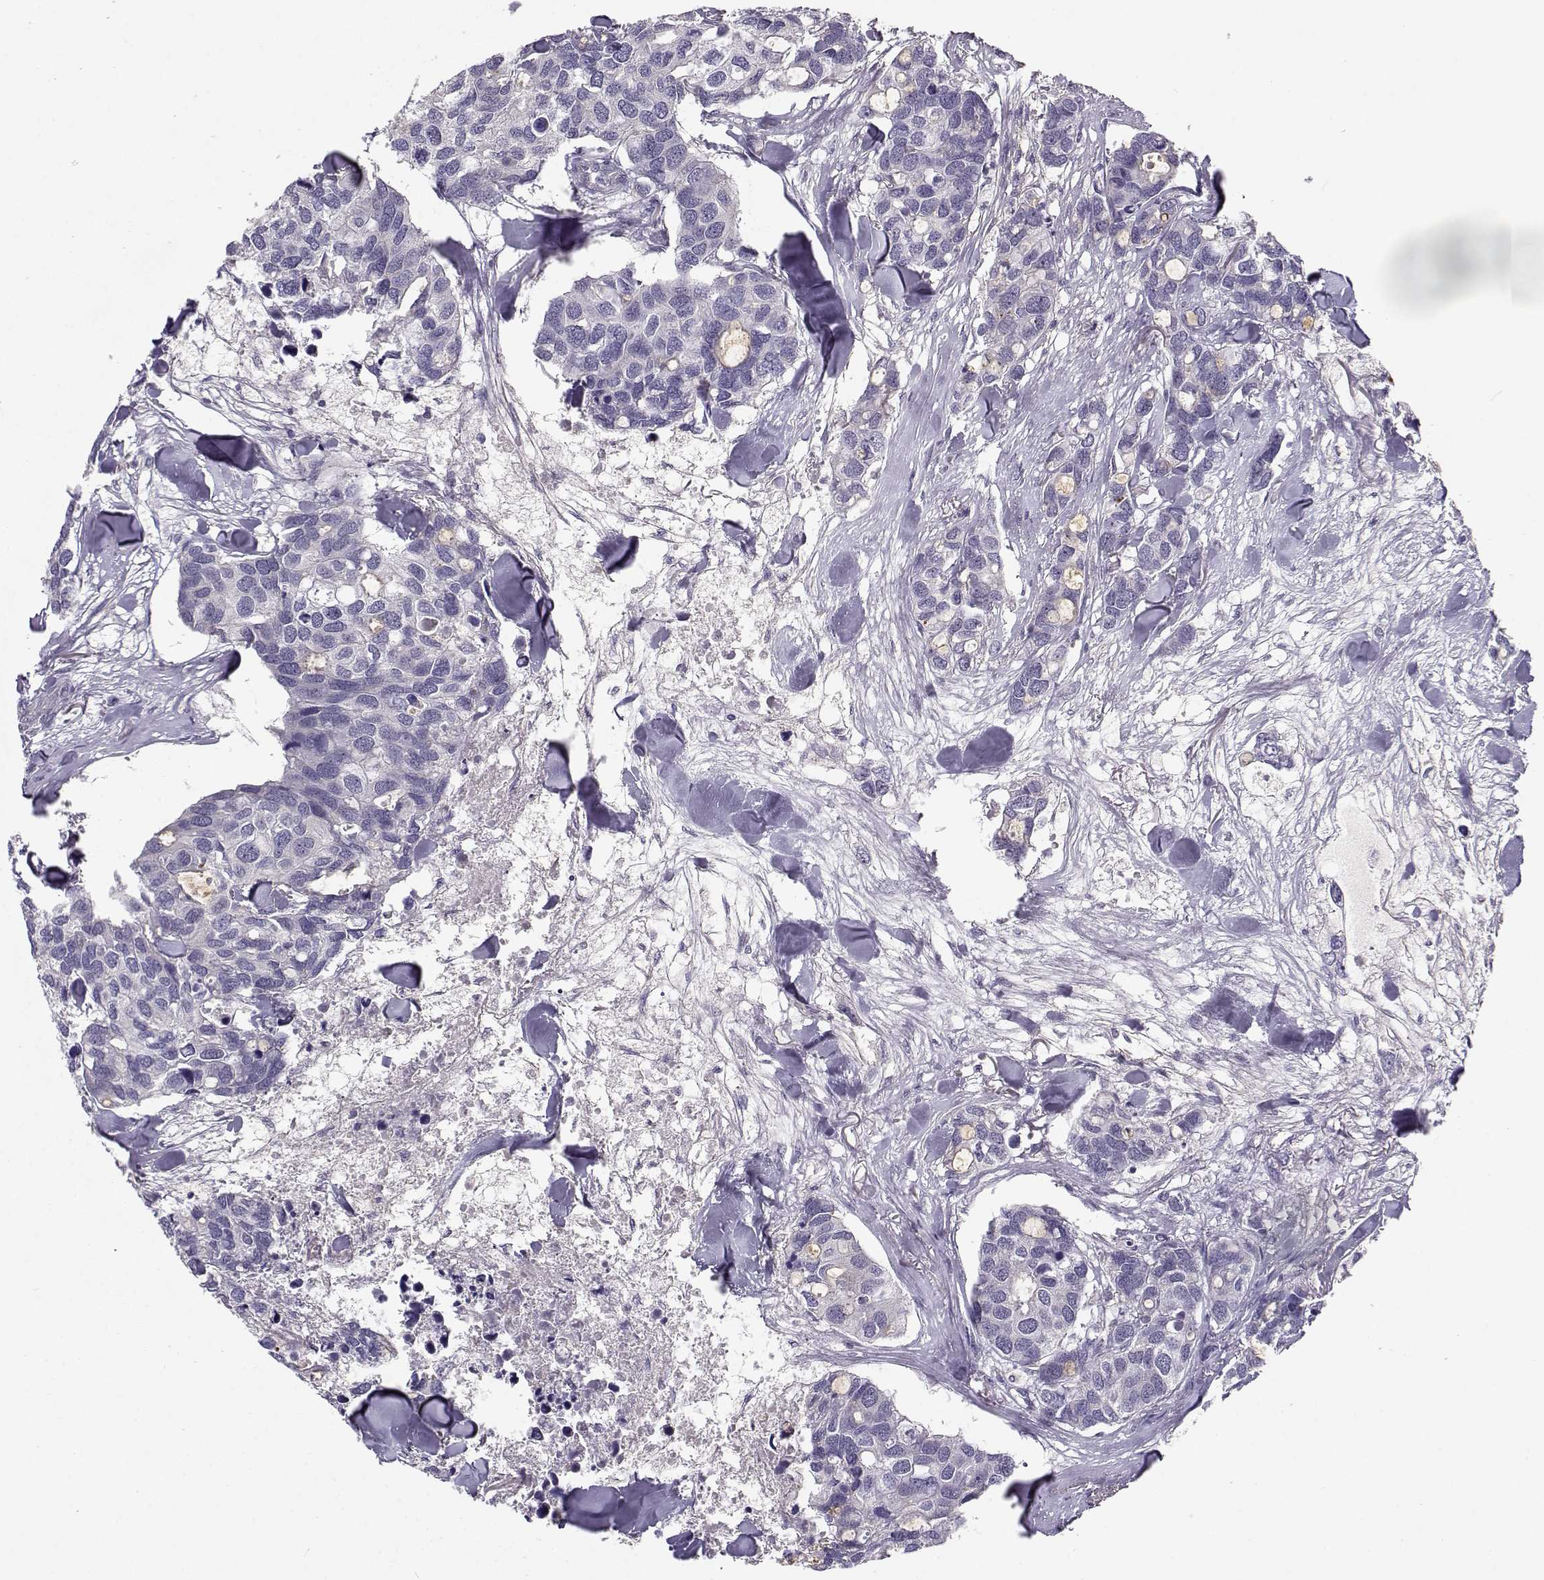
{"staining": {"intensity": "negative", "quantity": "none", "location": "none"}, "tissue": "breast cancer", "cell_type": "Tumor cells", "image_type": "cancer", "snomed": [{"axis": "morphology", "description": "Duct carcinoma"}, {"axis": "topography", "description": "Breast"}], "caption": "IHC image of breast cancer (intraductal carcinoma) stained for a protein (brown), which exhibits no positivity in tumor cells. (Brightfield microscopy of DAB (3,3'-diaminobenzidine) immunohistochemistry (IHC) at high magnification).", "gene": "TMEM145", "patient": {"sex": "female", "age": 83}}